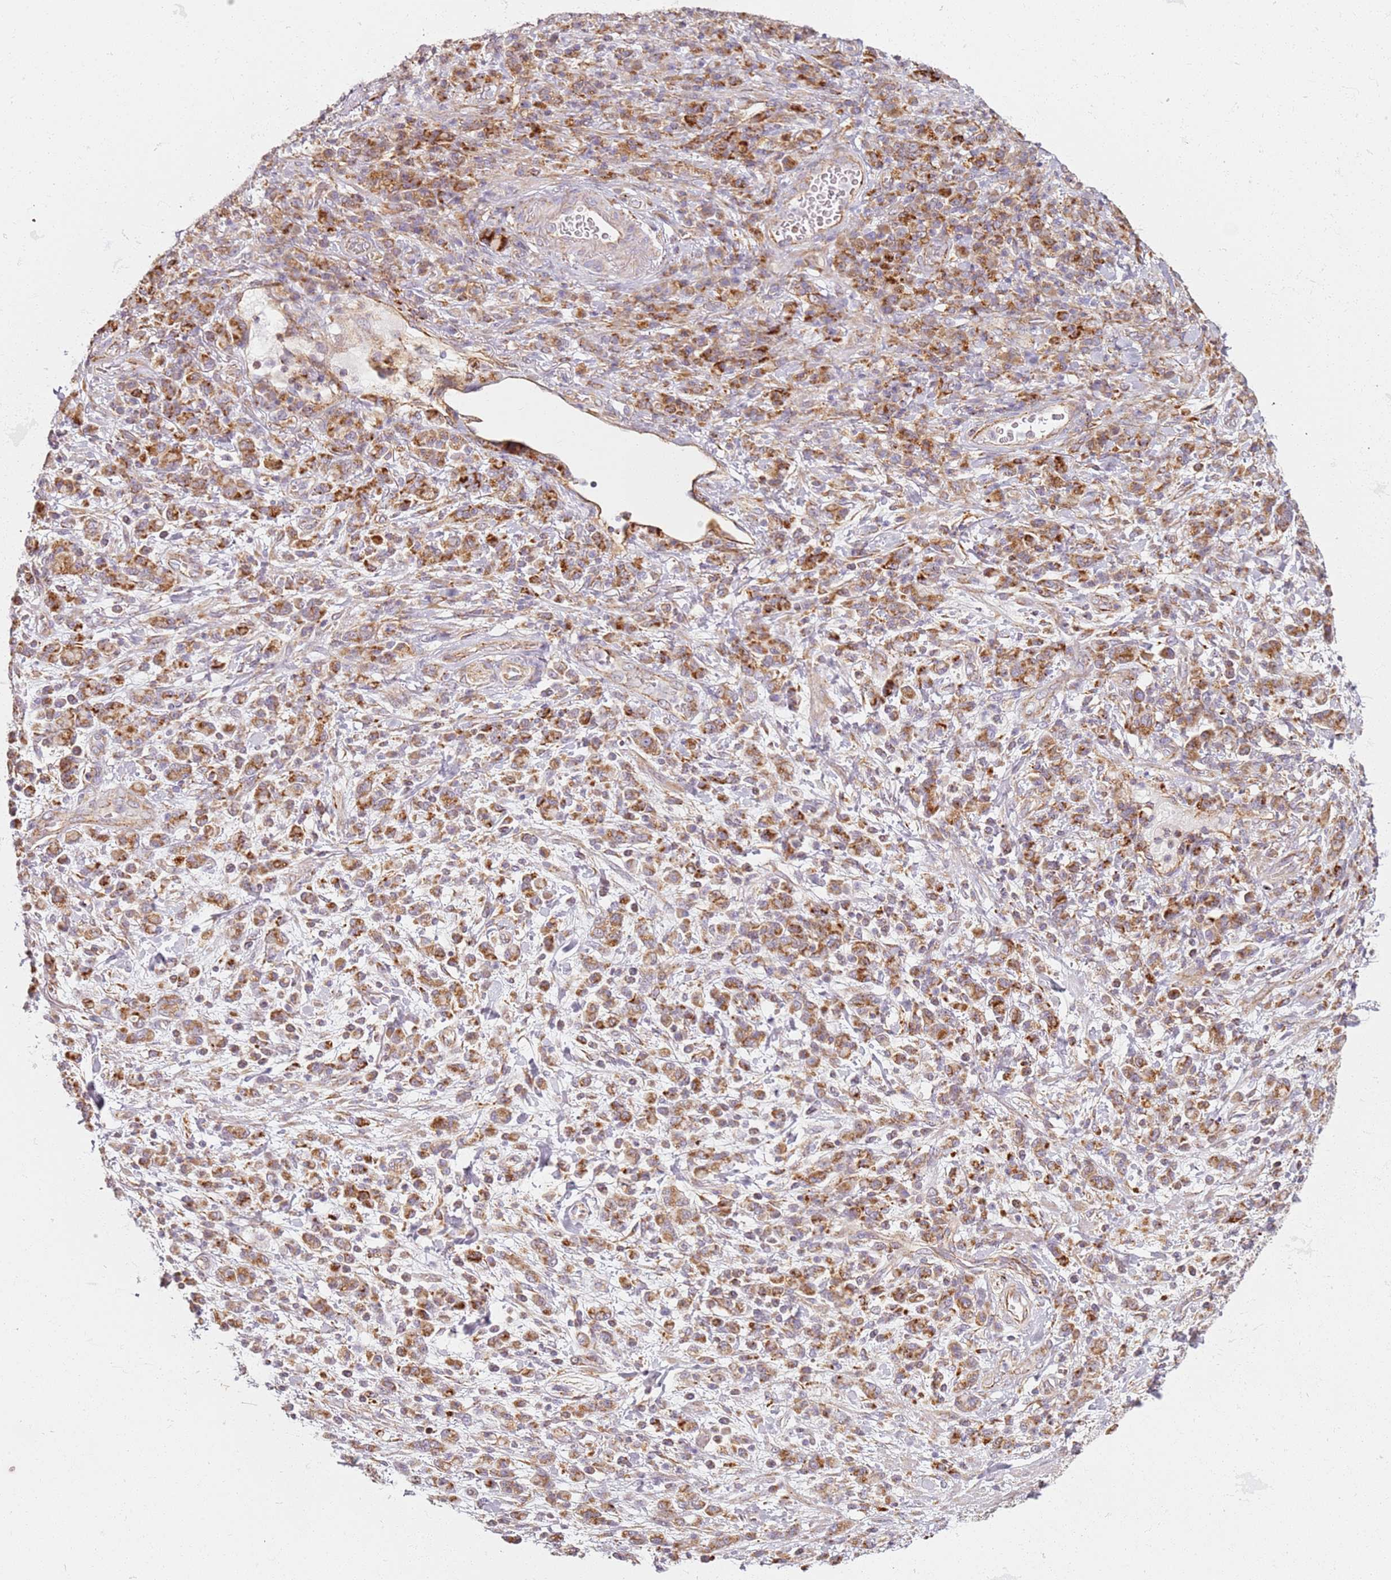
{"staining": {"intensity": "moderate", "quantity": ">75%", "location": "cytoplasmic/membranous"}, "tissue": "stomach cancer", "cell_type": "Tumor cells", "image_type": "cancer", "snomed": [{"axis": "morphology", "description": "Adenocarcinoma, NOS"}, {"axis": "topography", "description": "Stomach"}], "caption": "A brown stain shows moderate cytoplasmic/membranous positivity of a protein in human stomach cancer tumor cells.", "gene": "PROKR2", "patient": {"sex": "male", "age": 77}}